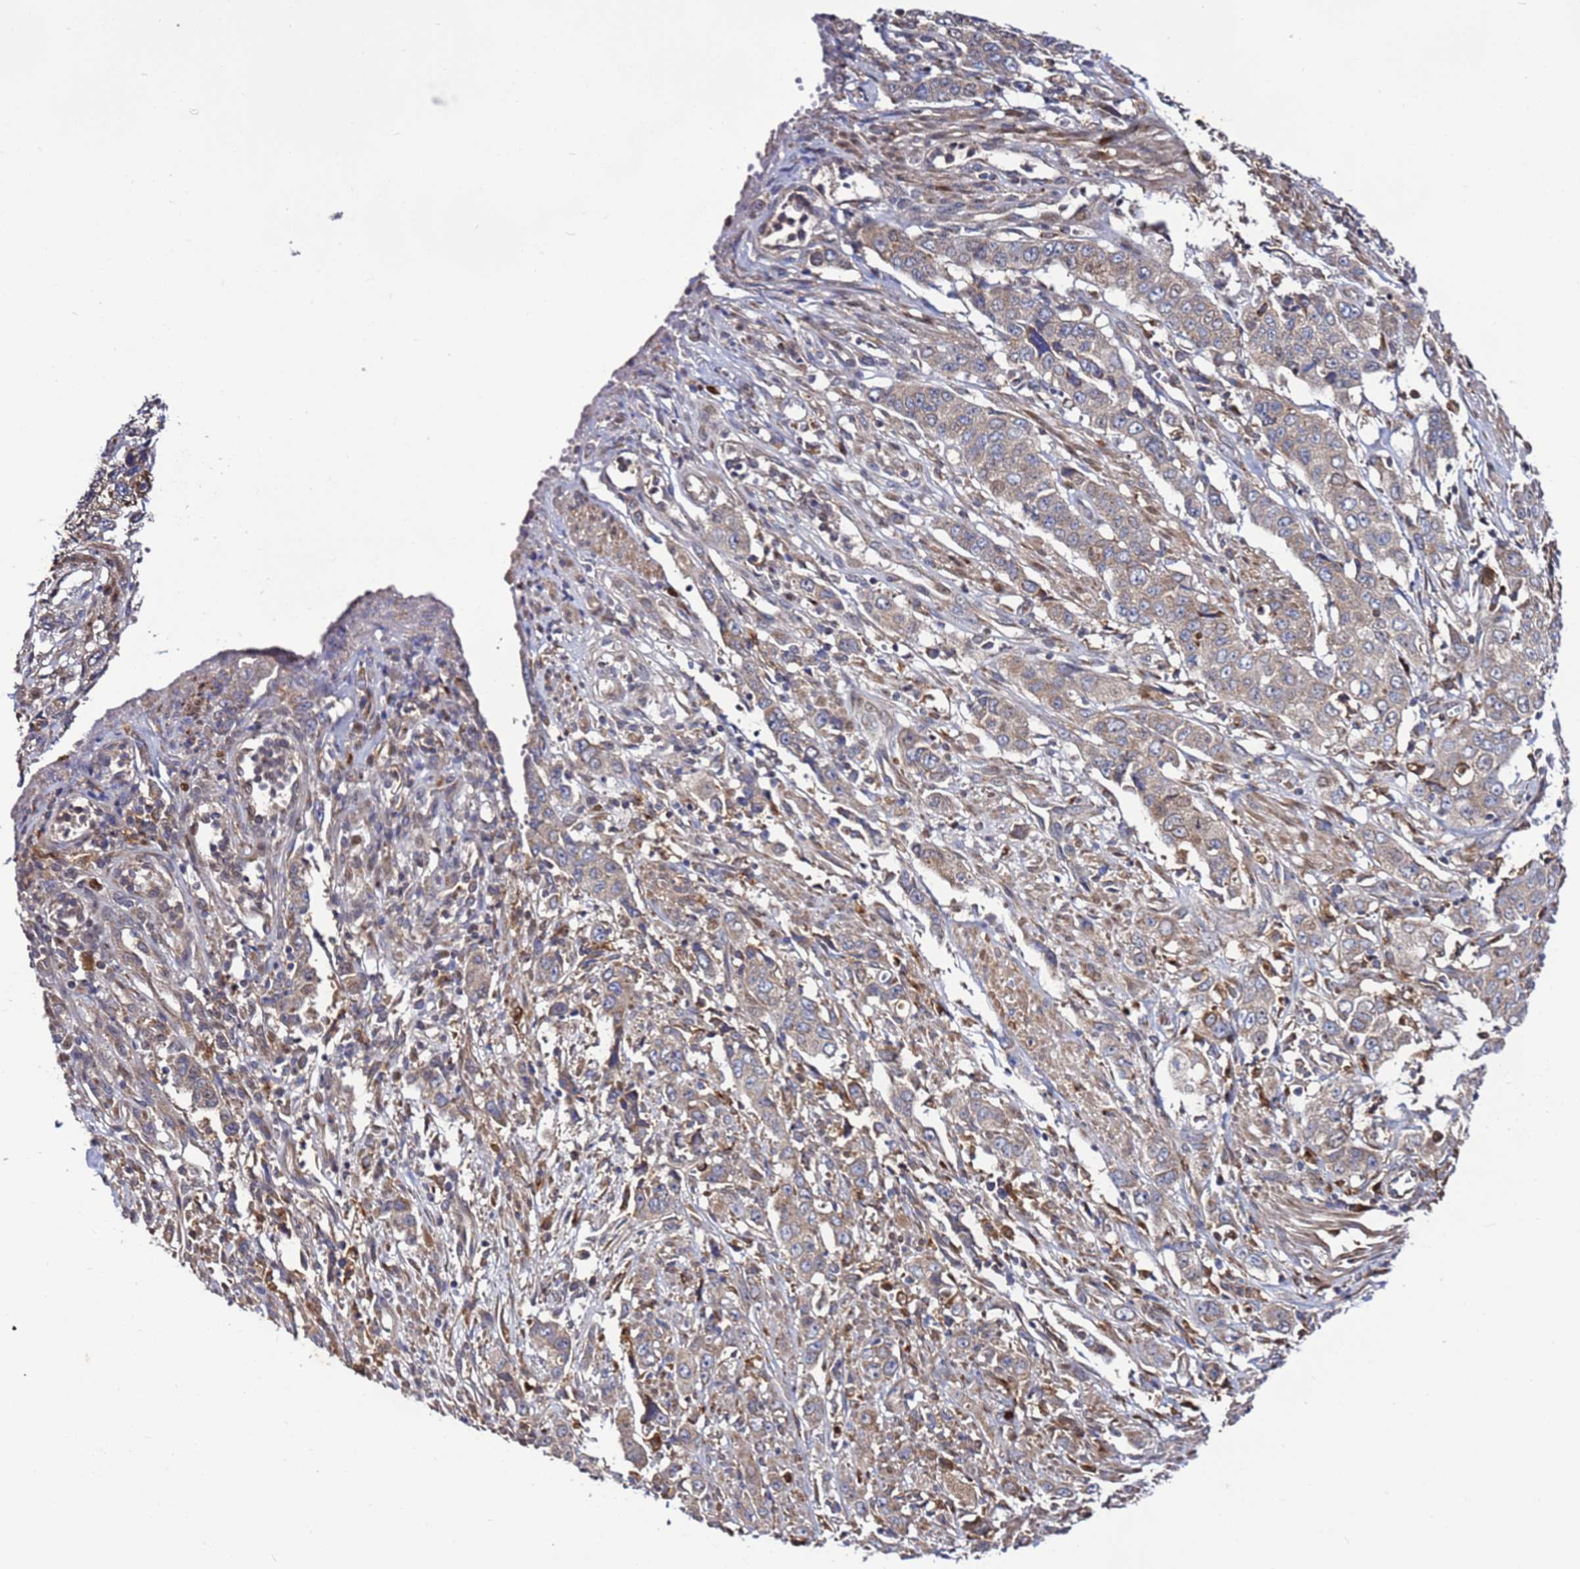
{"staining": {"intensity": "weak", "quantity": "<25%", "location": "cytoplasmic/membranous"}, "tissue": "stomach cancer", "cell_type": "Tumor cells", "image_type": "cancer", "snomed": [{"axis": "morphology", "description": "Adenocarcinoma, NOS"}, {"axis": "topography", "description": "Stomach, upper"}], "caption": "Protein analysis of adenocarcinoma (stomach) shows no significant positivity in tumor cells.", "gene": "TMEM176B", "patient": {"sex": "male", "age": 62}}